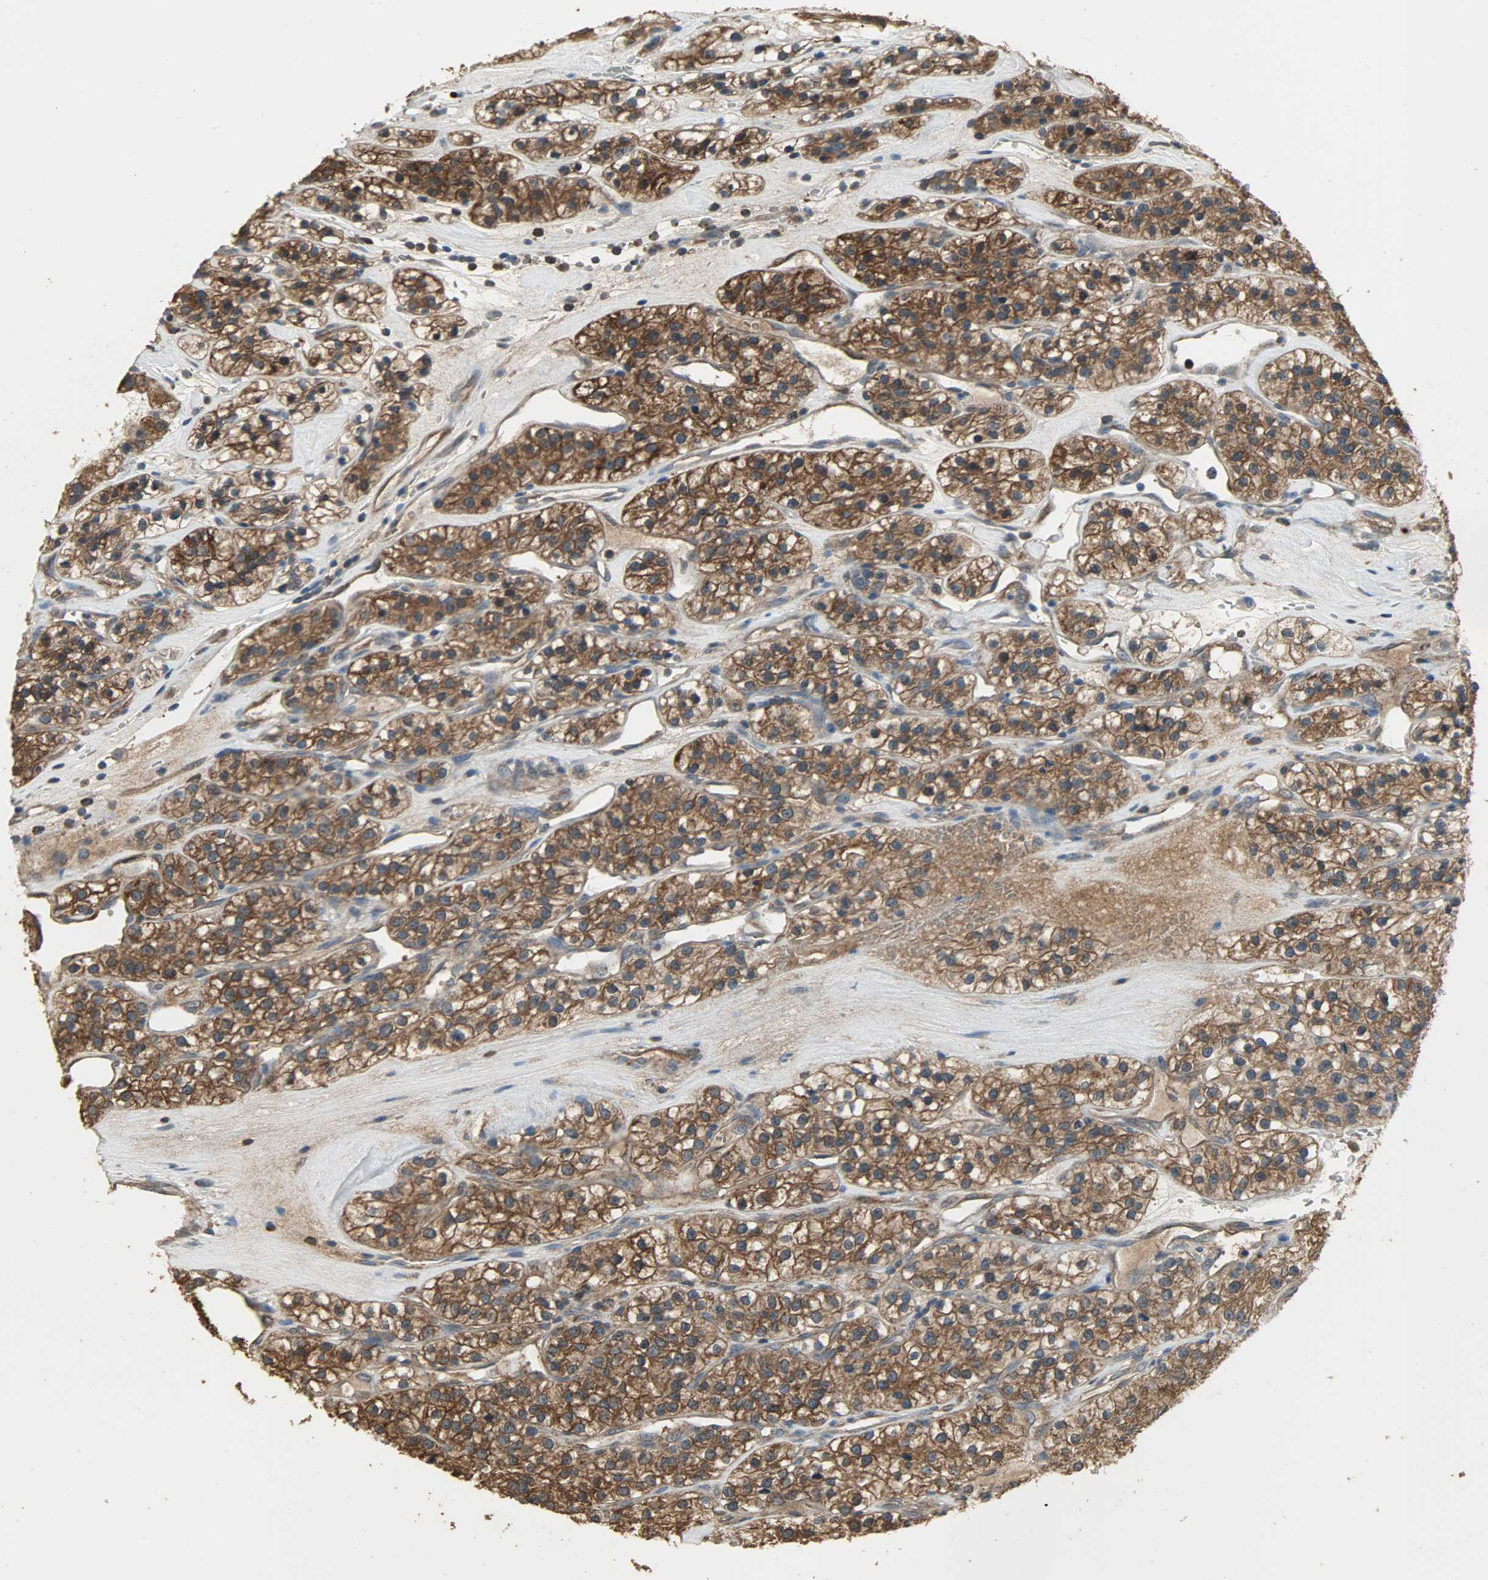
{"staining": {"intensity": "strong", "quantity": ">75%", "location": "cytoplasmic/membranous,nuclear"}, "tissue": "renal cancer", "cell_type": "Tumor cells", "image_type": "cancer", "snomed": [{"axis": "morphology", "description": "Adenocarcinoma, NOS"}, {"axis": "topography", "description": "Kidney"}], "caption": "Immunohistochemical staining of renal cancer shows high levels of strong cytoplasmic/membranous and nuclear staining in approximately >75% of tumor cells.", "gene": "LDHB", "patient": {"sex": "female", "age": 57}}